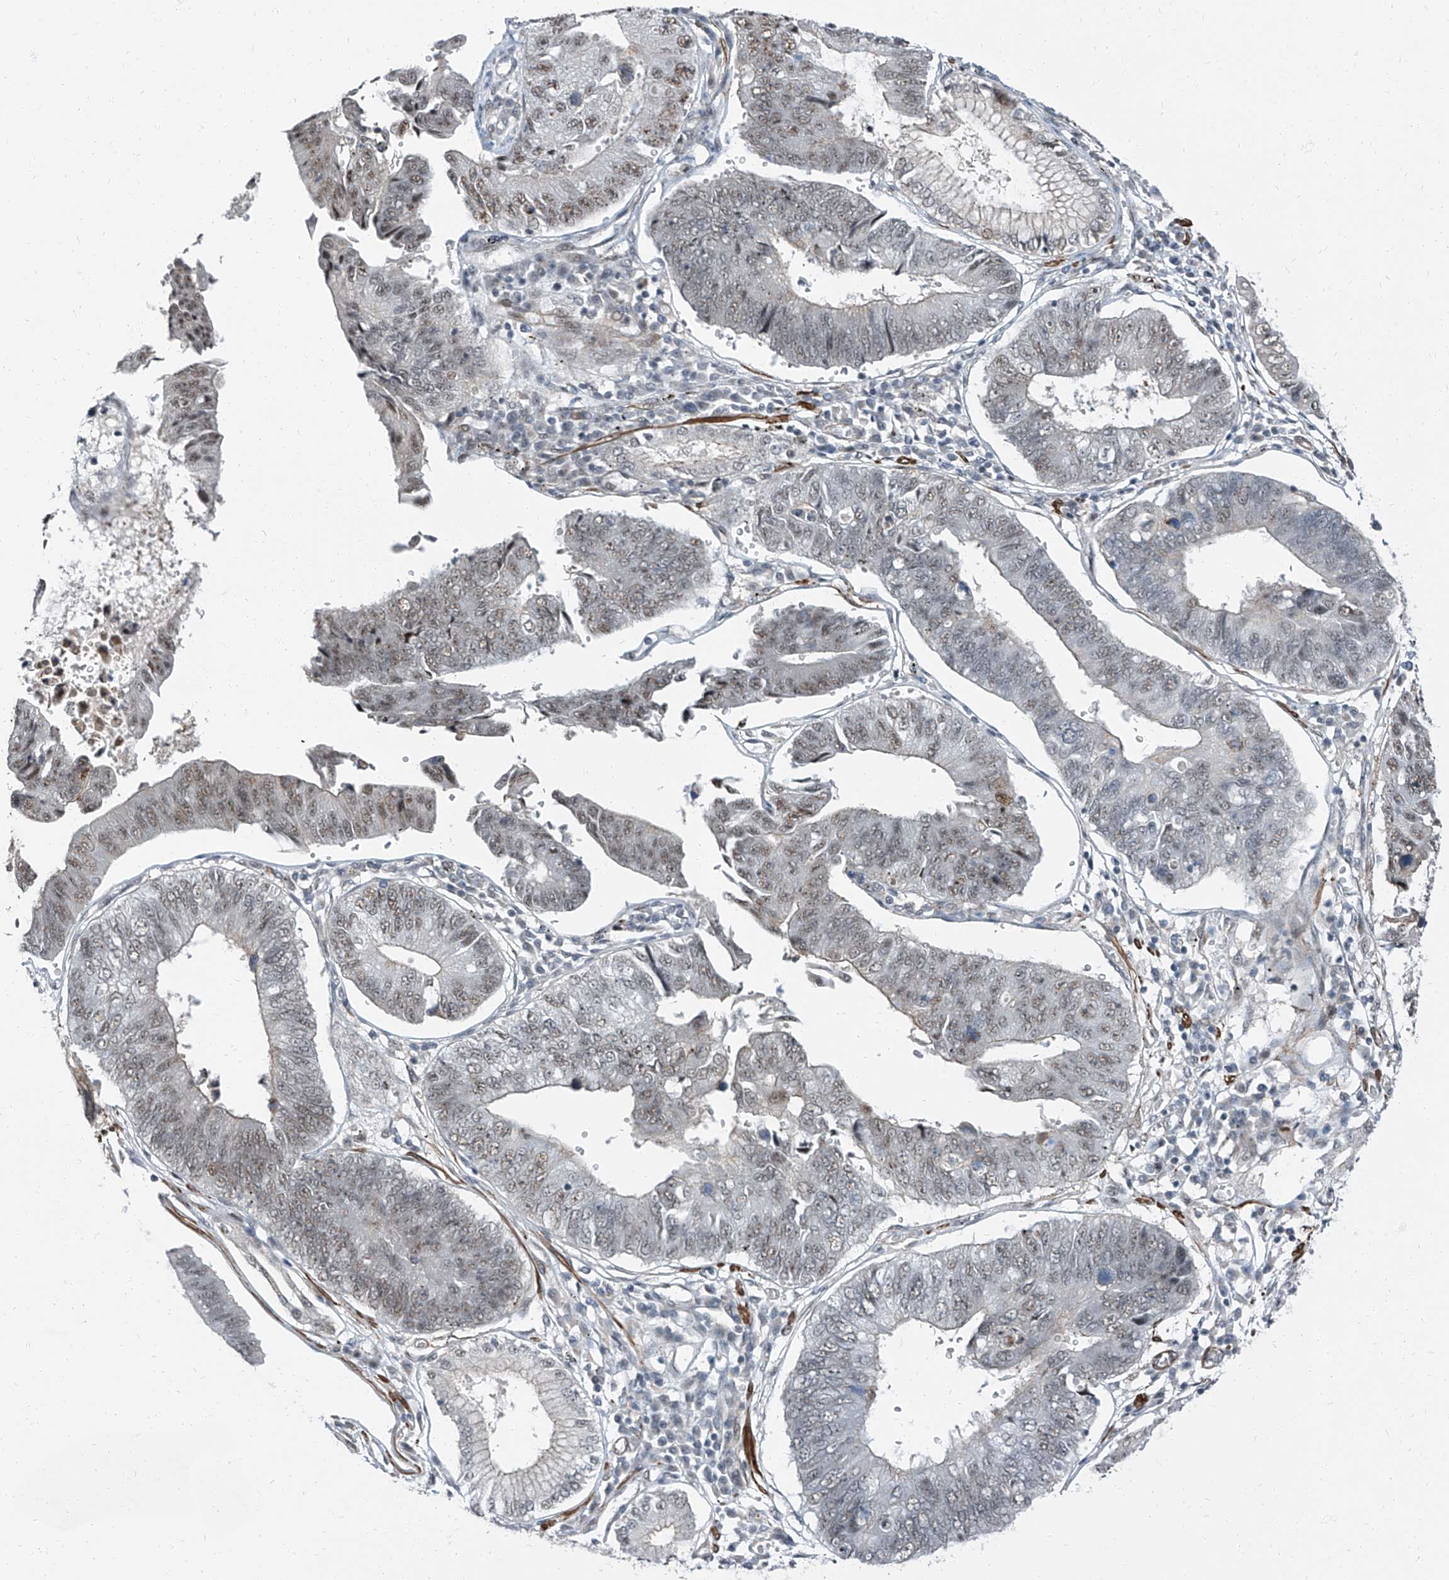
{"staining": {"intensity": "weak", "quantity": "25%-75%", "location": "nuclear"}, "tissue": "stomach cancer", "cell_type": "Tumor cells", "image_type": "cancer", "snomed": [{"axis": "morphology", "description": "Adenocarcinoma, NOS"}, {"axis": "topography", "description": "Stomach"}], "caption": "Immunohistochemical staining of human adenocarcinoma (stomach) exhibits weak nuclear protein staining in about 25%-75% of tumor cells.", "gene": "TXLNB", "patient": {"sex": "male", "age": 59}}